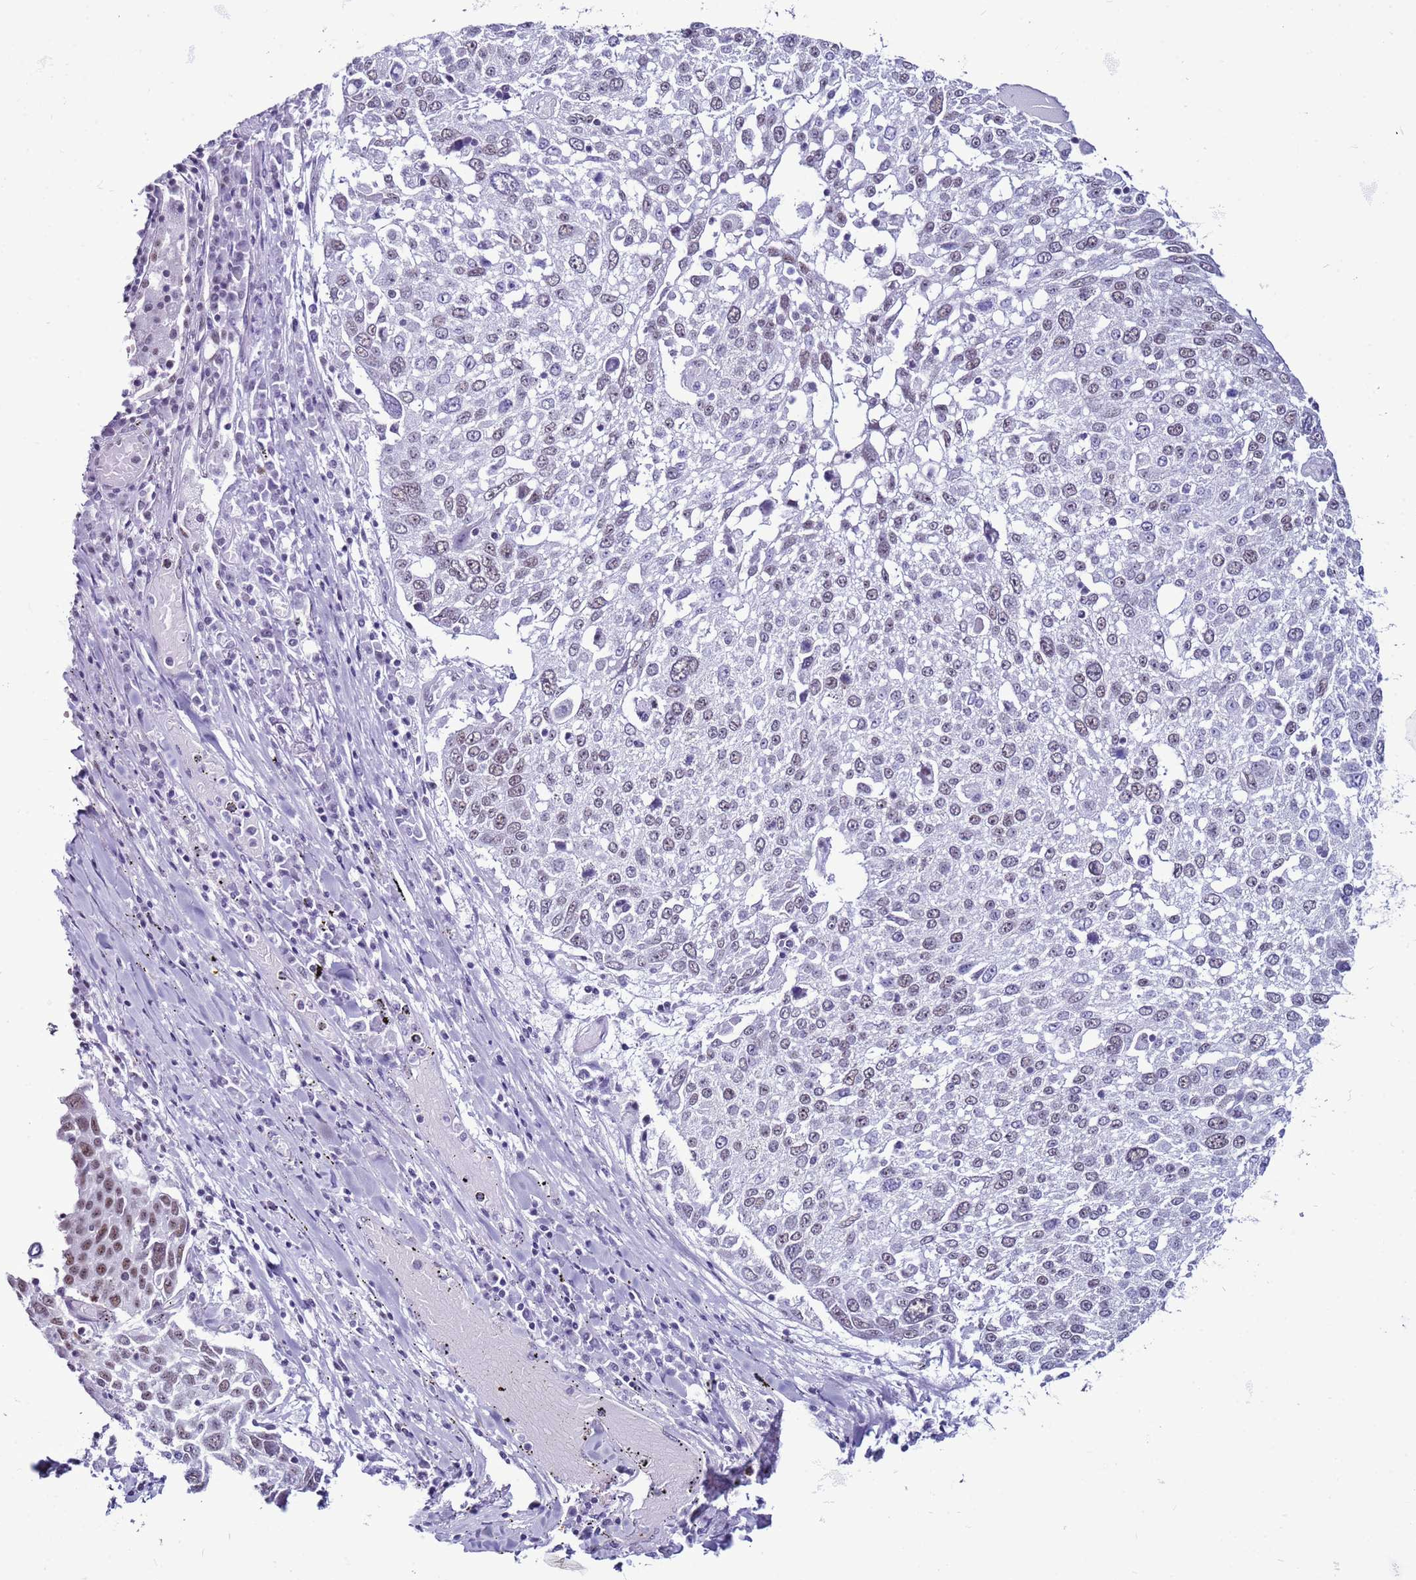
{"staining": {"intensity": "weak", "quantity": "25%-75%", "location": "nuclear"}, "tissue": "lung cancer", "cell_type": "Tumor cells", "image_type": "cancer", "snomed": [{"axis": "morphology", "description": "Squamous cell carcinoma, NOS"}, {"axis": "topography", "description": "Lung"}], "caption": "High-power microscopy captured an IHC image of lung squamous cell carcinoma, revealing weak nuclear positivity in about 25%-75% of tumor cells.", "gene": "DHX15", "patient": {"sex": "male", "age": 65}}